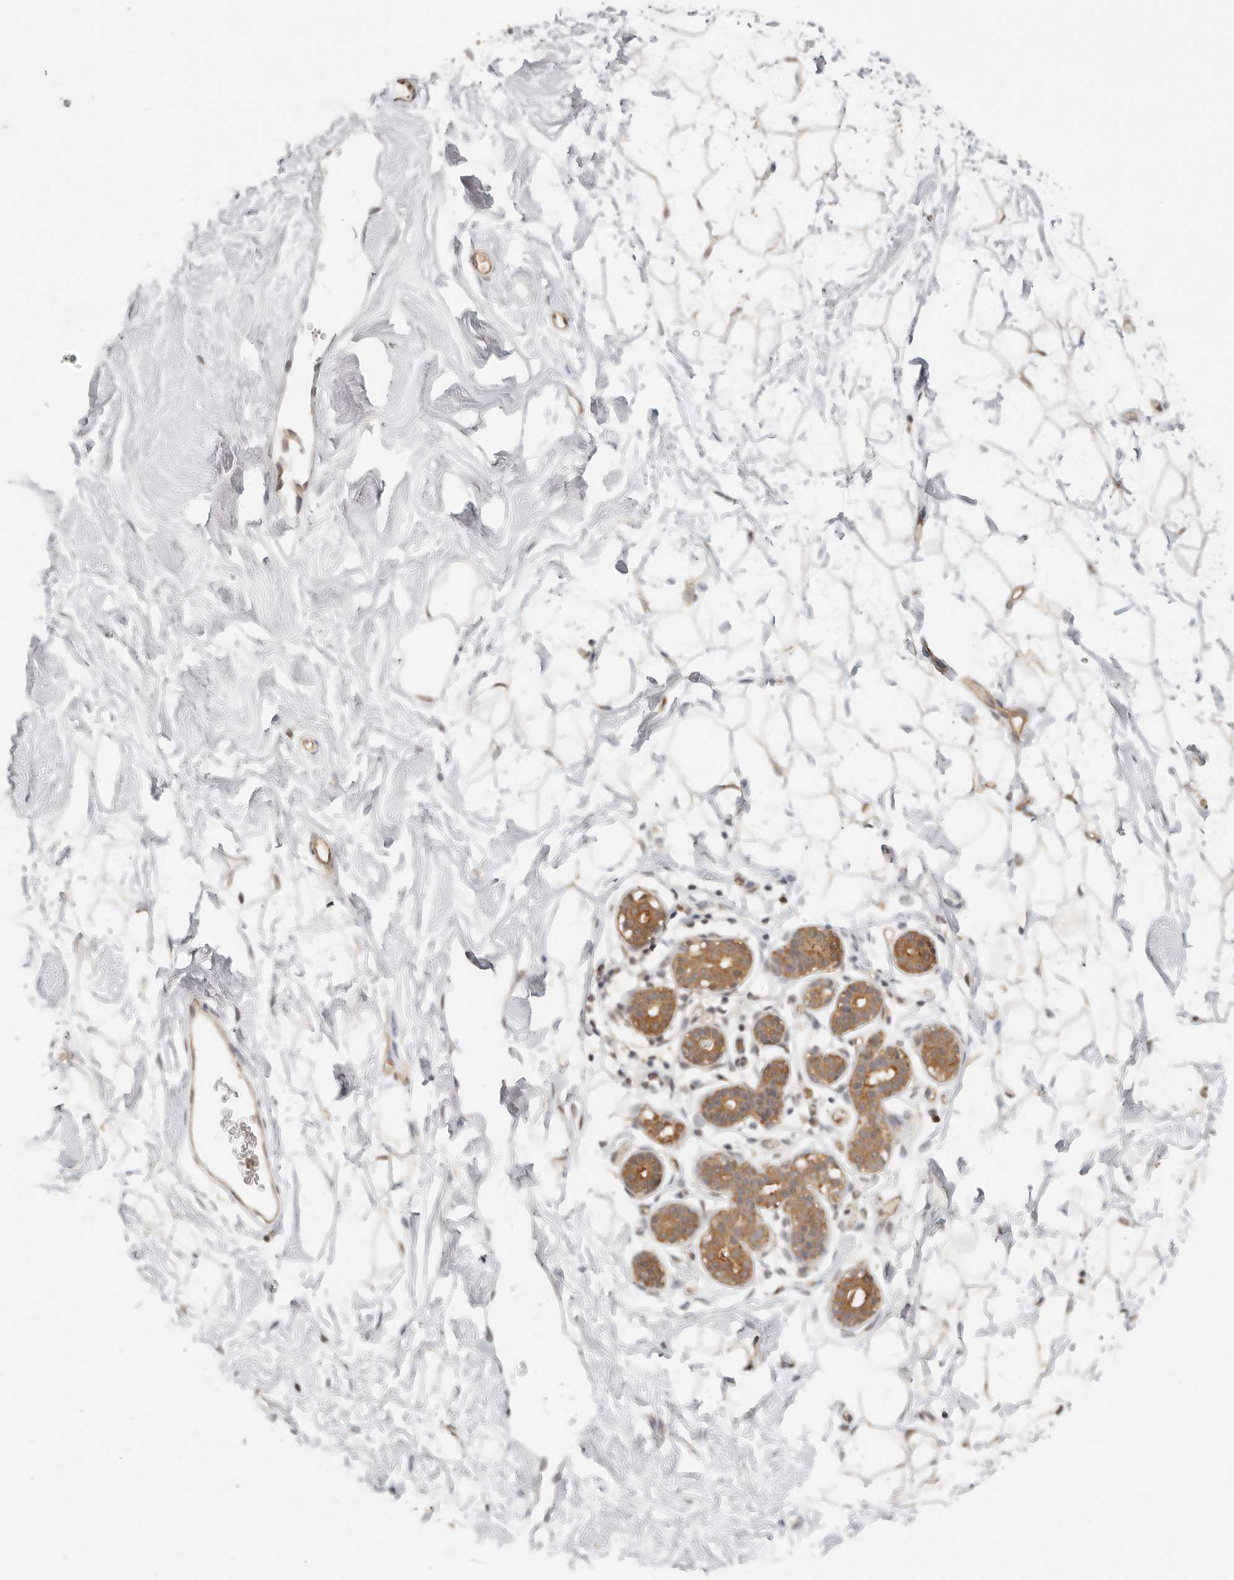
{"staining": {"intensity": "negative", "quantity": "none", "location": "none"}, "tissue": "breast", "cell_type": "Adipocytes", "image_type": "normal", "snomed": [{"axis": "morphology", "description": "Normal tissue, NOS"}, {"axis": "topography", "description": "Breast"}], "caption": "This photomicrograph is of benign breast stained with immunohistochemistry (IHC) to label a protein in brown with the nuclei are counter-stained blue. There is no staining in adipocytes.", "gene": "PSMA5", "patient": {"sex": "female", "age": 26}}